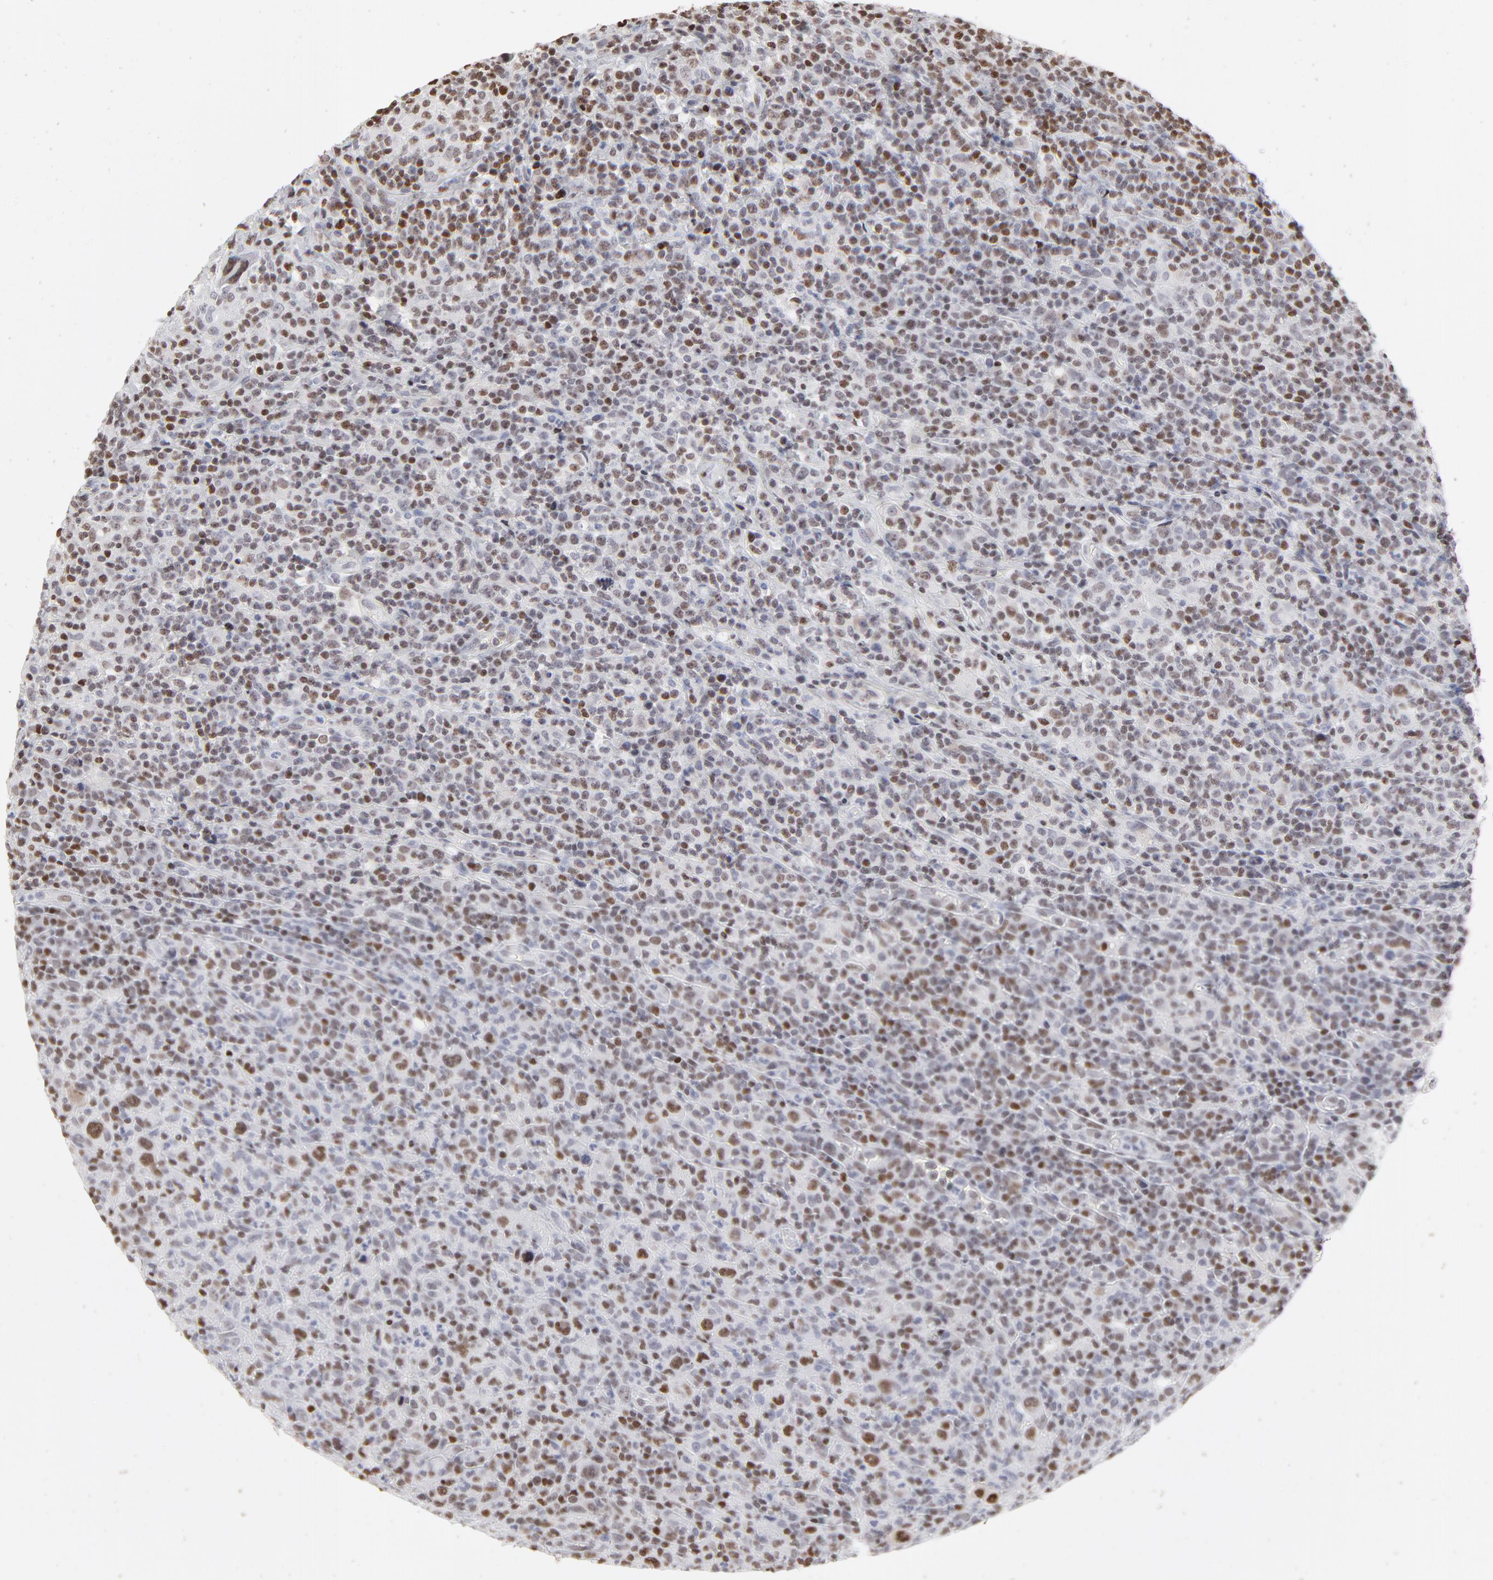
{"staining": {"intensity": "moderate", "quantity": "25%-75%", "location": "nuclear"}, "tissue": "lymphoma", "cell_type": "Tumor cells", "image_type": "cancer", "snomed": [{"axis": "morphology", "description": "Hodgkin's disease, NOS"}, {"axis": "topography", "description": "Lymph node"}], "caption": "Brown immunohistochemical staining in human lymphoma exhibits moderate nuclear expression in about 25%-75% of tumor cells. (DAB (3,3'-diaminobenzidine) IHC with brightfield microscopy, high magnification).", "gene": "PARP1", "patient": {"sex": "male", "age": 65}}